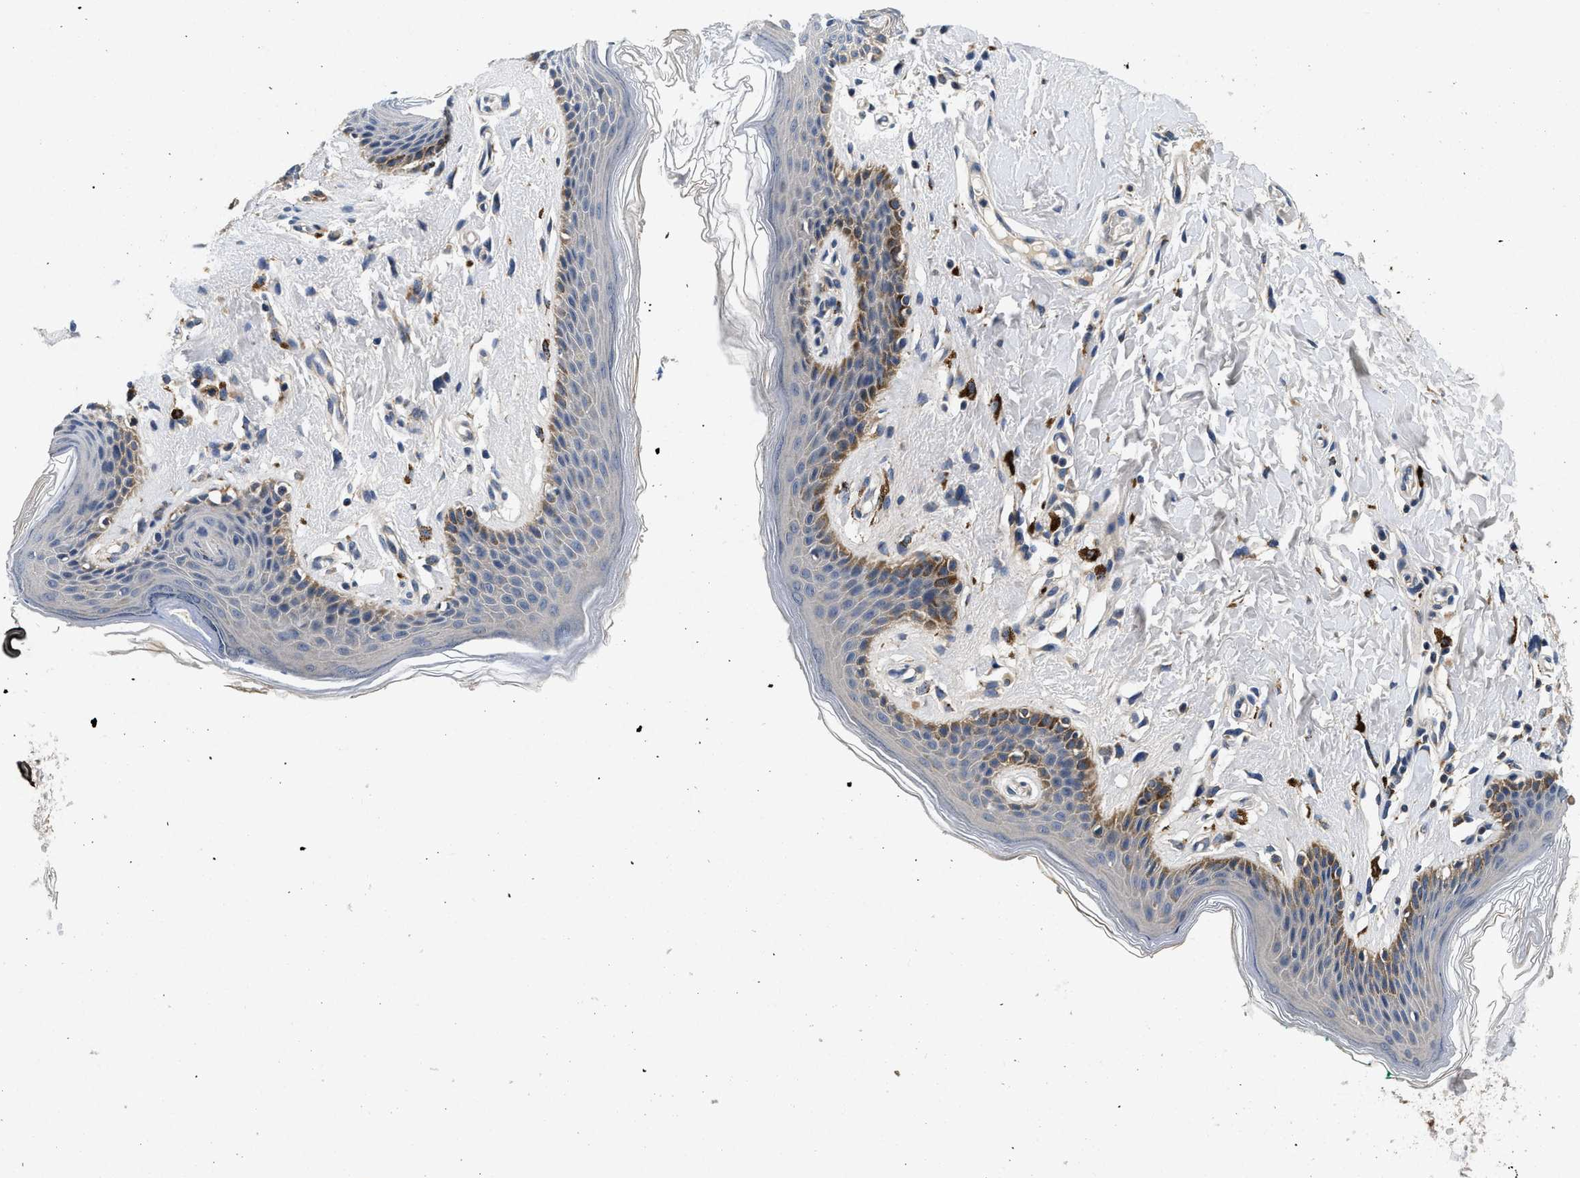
{"staining": {"intensity": "moderate", "quantity": "<25%", "location": "cytoplasmic/membranous"}, "tissue": "skin", "cell_type": "Epidermal cells", "image_type": "normal", "snomed": [{"axis": "morphology", "description": "Normal tissue, NOS"}, {"axis": "topography", "description": "Vulva"}], "caption": "A photomicrograph of human skin stained for a protein demonstrates moderate cytoplasmic/membranous brown staining in epidermal cells. (DAB (3,3'-diaminobenzidine) IHC, brown staining for protein, blue staining for nuclei).", "gene": "PDP1", "patient": {"sex": "female", "age": 66}}